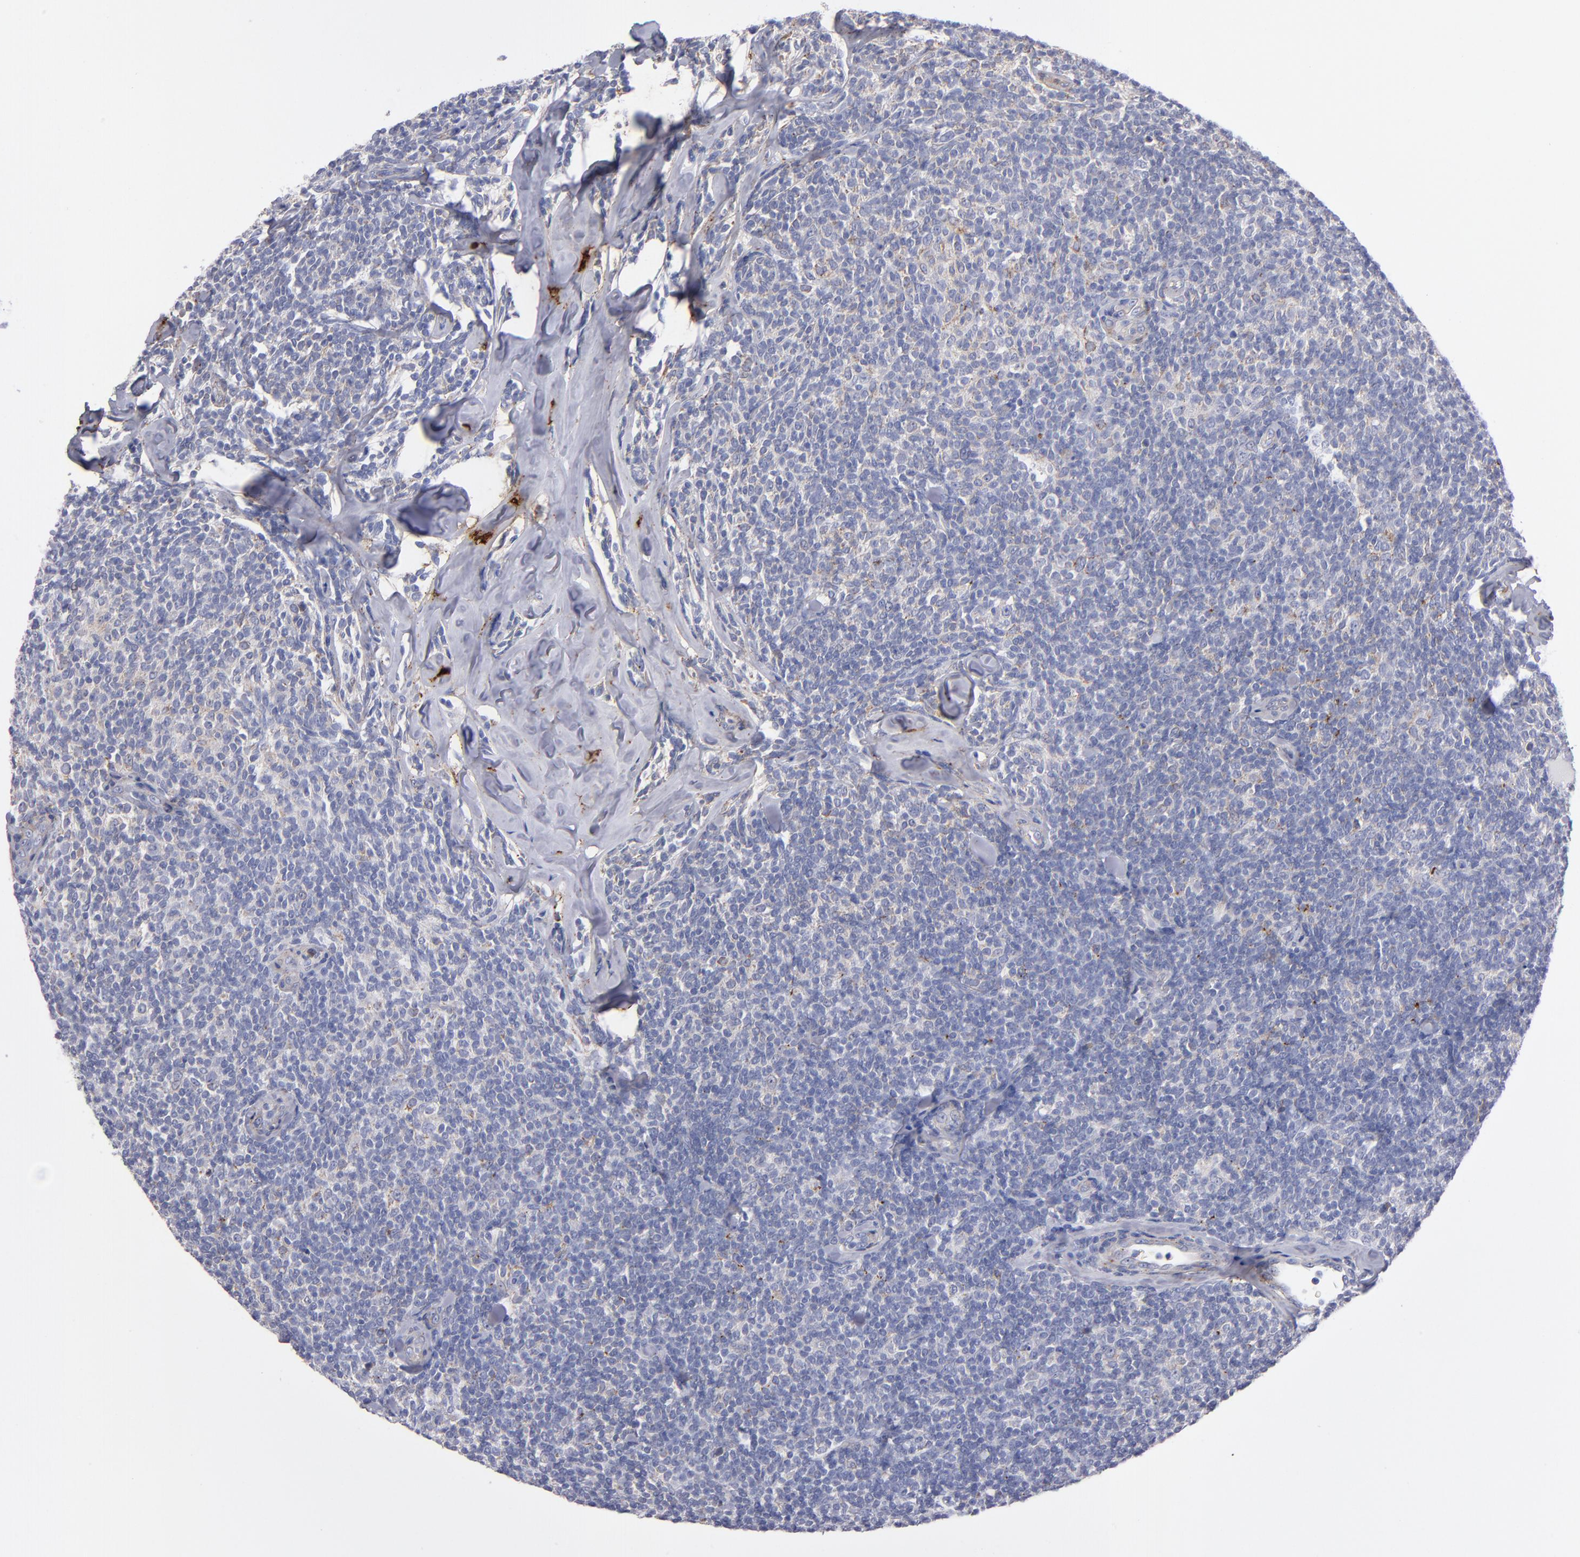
{"staining": {"intensity": "weak", "quantity": "<25%", "location": "cytoplasmic/membranous"}, "tissue": "lymphoma", "cell_type": "Tumor cells", "image_type": "cancer", "snomed": [{"axis": "morphology", "description": "Malignant lymphoma, non-Hodgkin's type, Low grade"}, {"axis": "topography", "description": "Lymph node"}], "caption": "The micrograph displays no staining of tumor cells in low-grade malignant lymphoma, non-Hodgkin's type.", "gene": "MFGE8", "patient": {"sex": "female", "age": 56}}